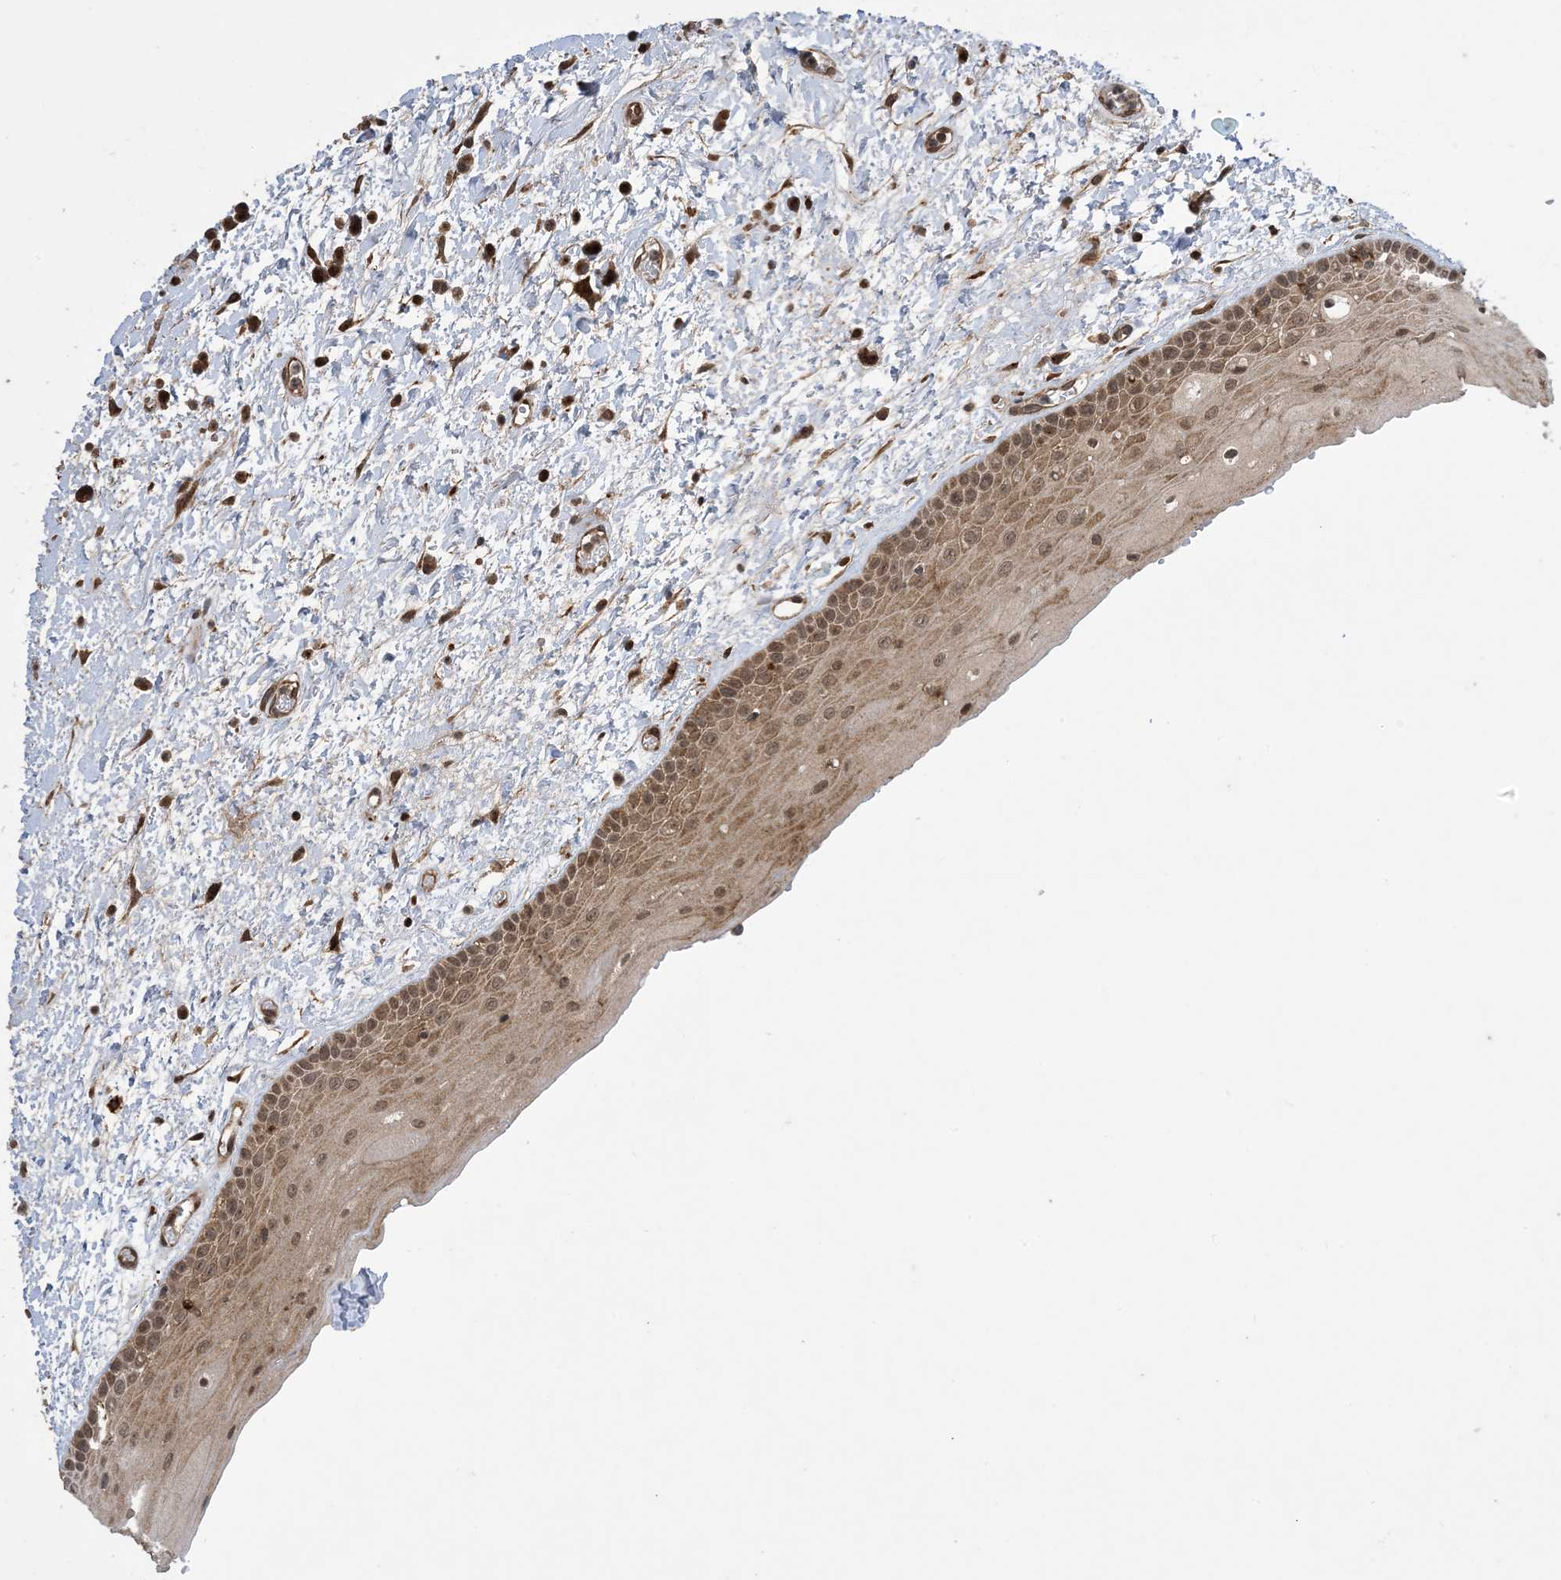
{"staining": {"intensity": "moderate", "quantity": ">75%", "location": "cytoplasmic/membranous,nuclear"}, "tissue": "oral mucosa", "cell_type": "Squamous epithelial cells", "image_type": "normal", "snomed": [{"axis": "morphology", "description": "Normal tissue, NOS"}, {"axis": "topography", "description": "Oral tissue"}], "caption": "The image displays immunohistochemical staining of normal oral mucosa. There is moderate cytoplasmic/membranous,nuclear staining is appreciated in approximately >75% of squamous epithelial cells.", "gene": "ZNF511", "patient": {"sex": "female", "age": 76}}